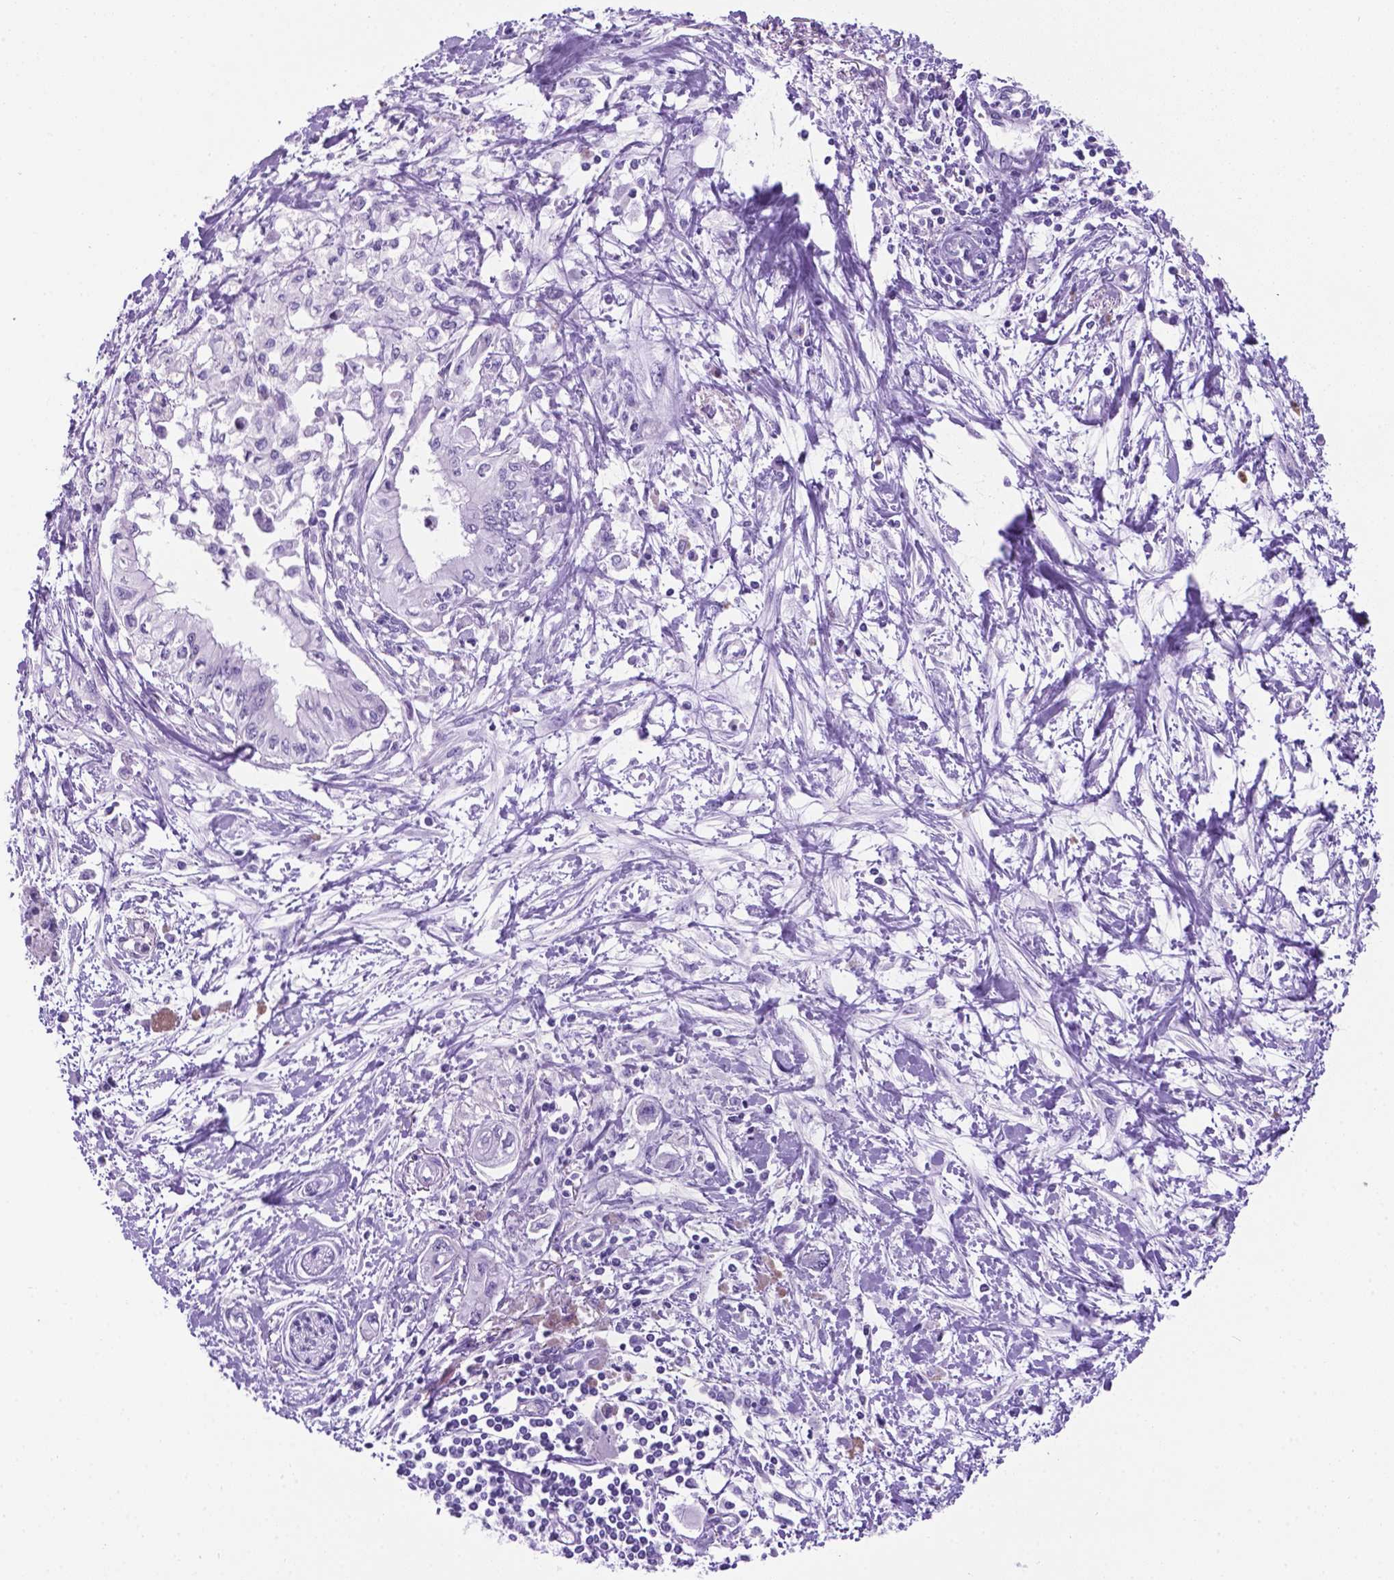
{"staining": {"intensity": "moderate", "quantity": "<25%", "location": "cytoplasmic/membranous"}, "tissue": "pancreatic cancer", "cell_type": "Tumor cells", "image_type": "cancer", "snomed": [{"axis": "morphology", "description": "Adenocarcinoma, NOS"}, {"axis": "topography", "description": "Pancreas"}], "caption": "Immunohistochemistry photomicrograph of human pancreatic cancer (adenocarcinoma) stained for a protein (brown), which exhibits low levels of moderate cytoplasmic/membranous positivity in approximately <25% of tumor cells.", "gene": "C17orf107", "patient": {"sex": "female", "age": 61}}